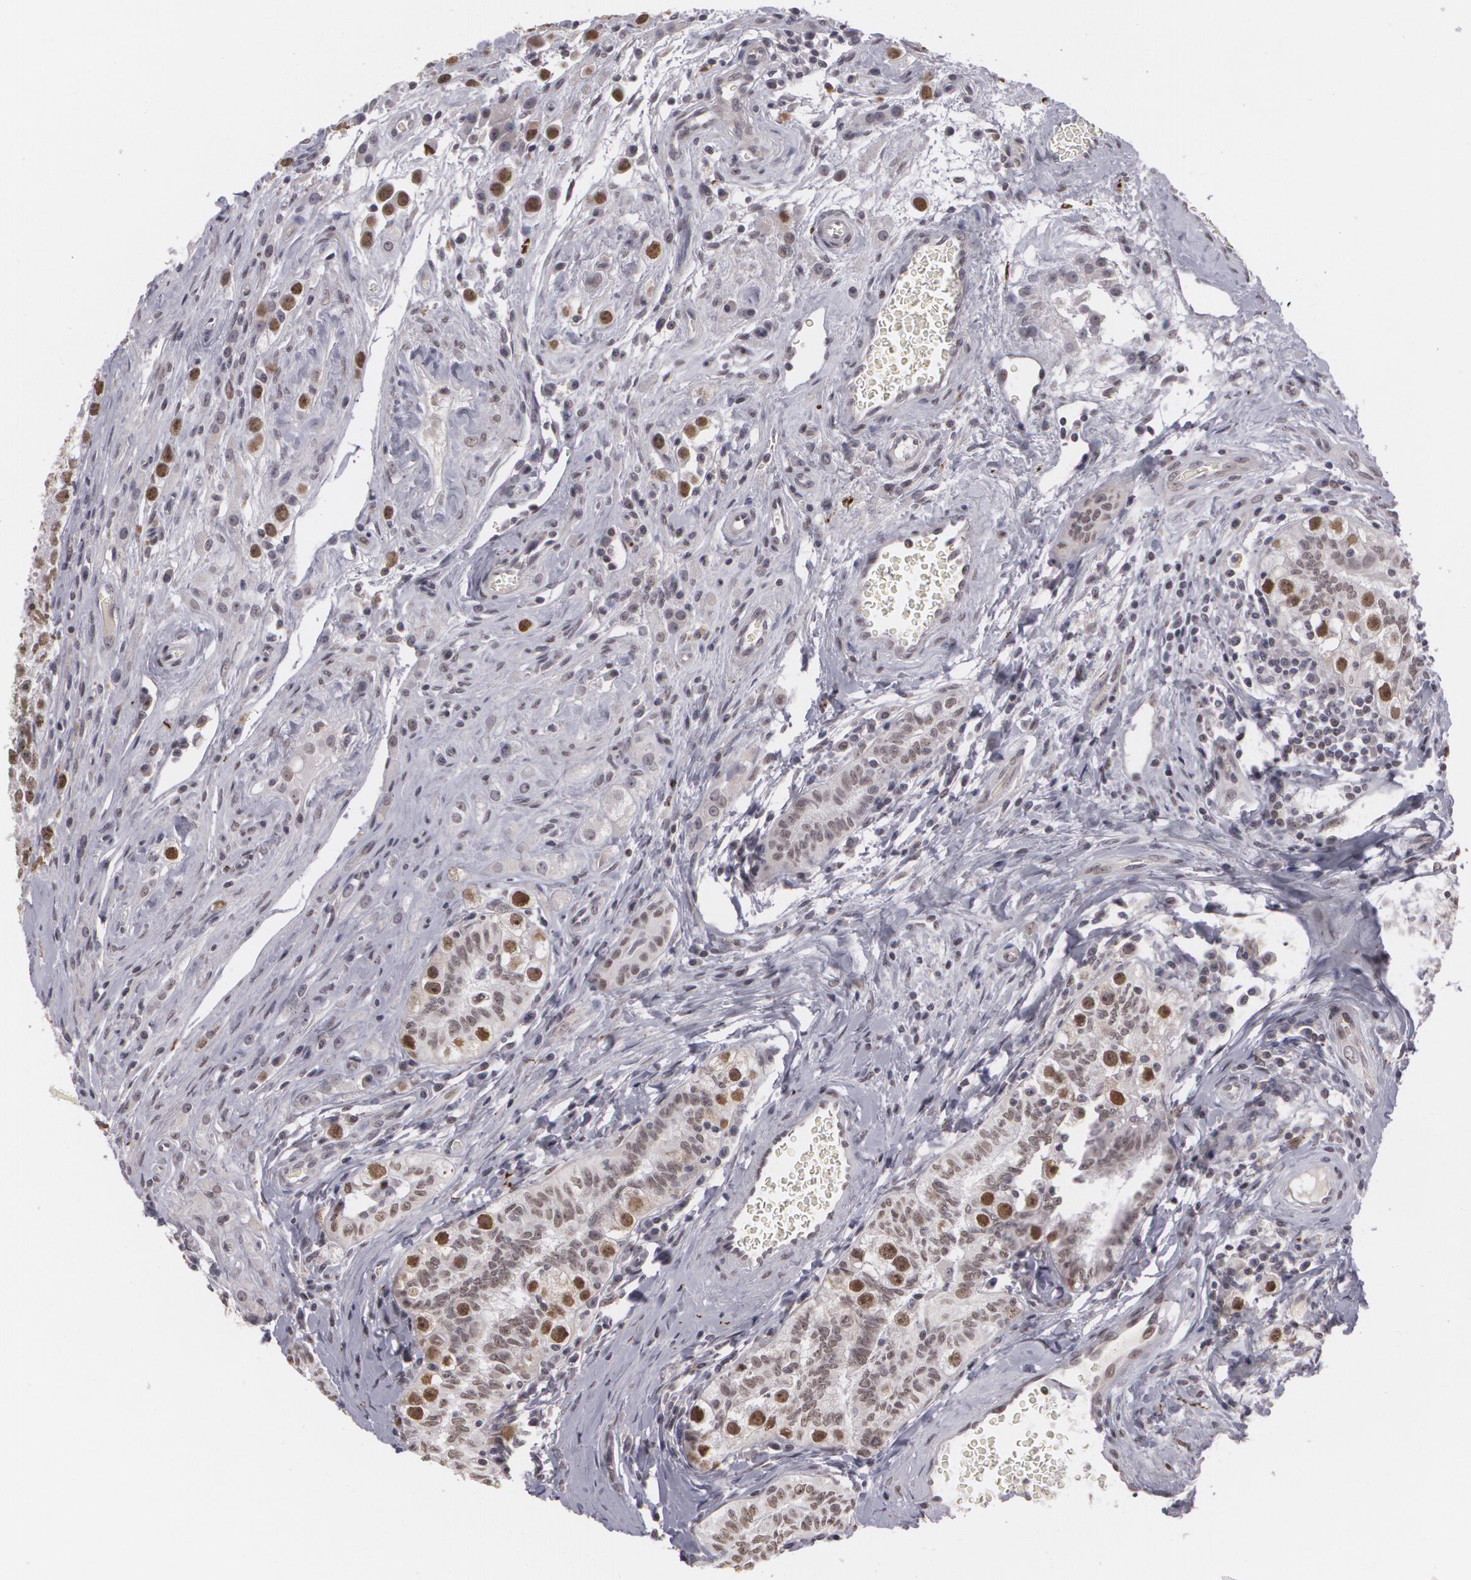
{"staining": {"intensity": "weak", "quantity": "25%-75%", "location": "nuclear"}, "tissue": "testis cancer", "cell_type": "Tumor cells", "image_type": "cancer", "snomed": [{"axis": "morphology", "description": "Seminoma, NOS"}, {"axis": "topography", "description": "Testis"}], "caption": "Immunohistochemical staining of human testis cancer (seminoma) displays low levels of weak nuclear expression in approximately 25%-75% of tumor cells. Using DAB (3,3'-diaminobenzidine) (brown) and hematoxylin (blue) stains, captured at high magnification using brightfield microscopy.", "gene": "RRP7A", "patient": {"sex": "male", "age": 32}}